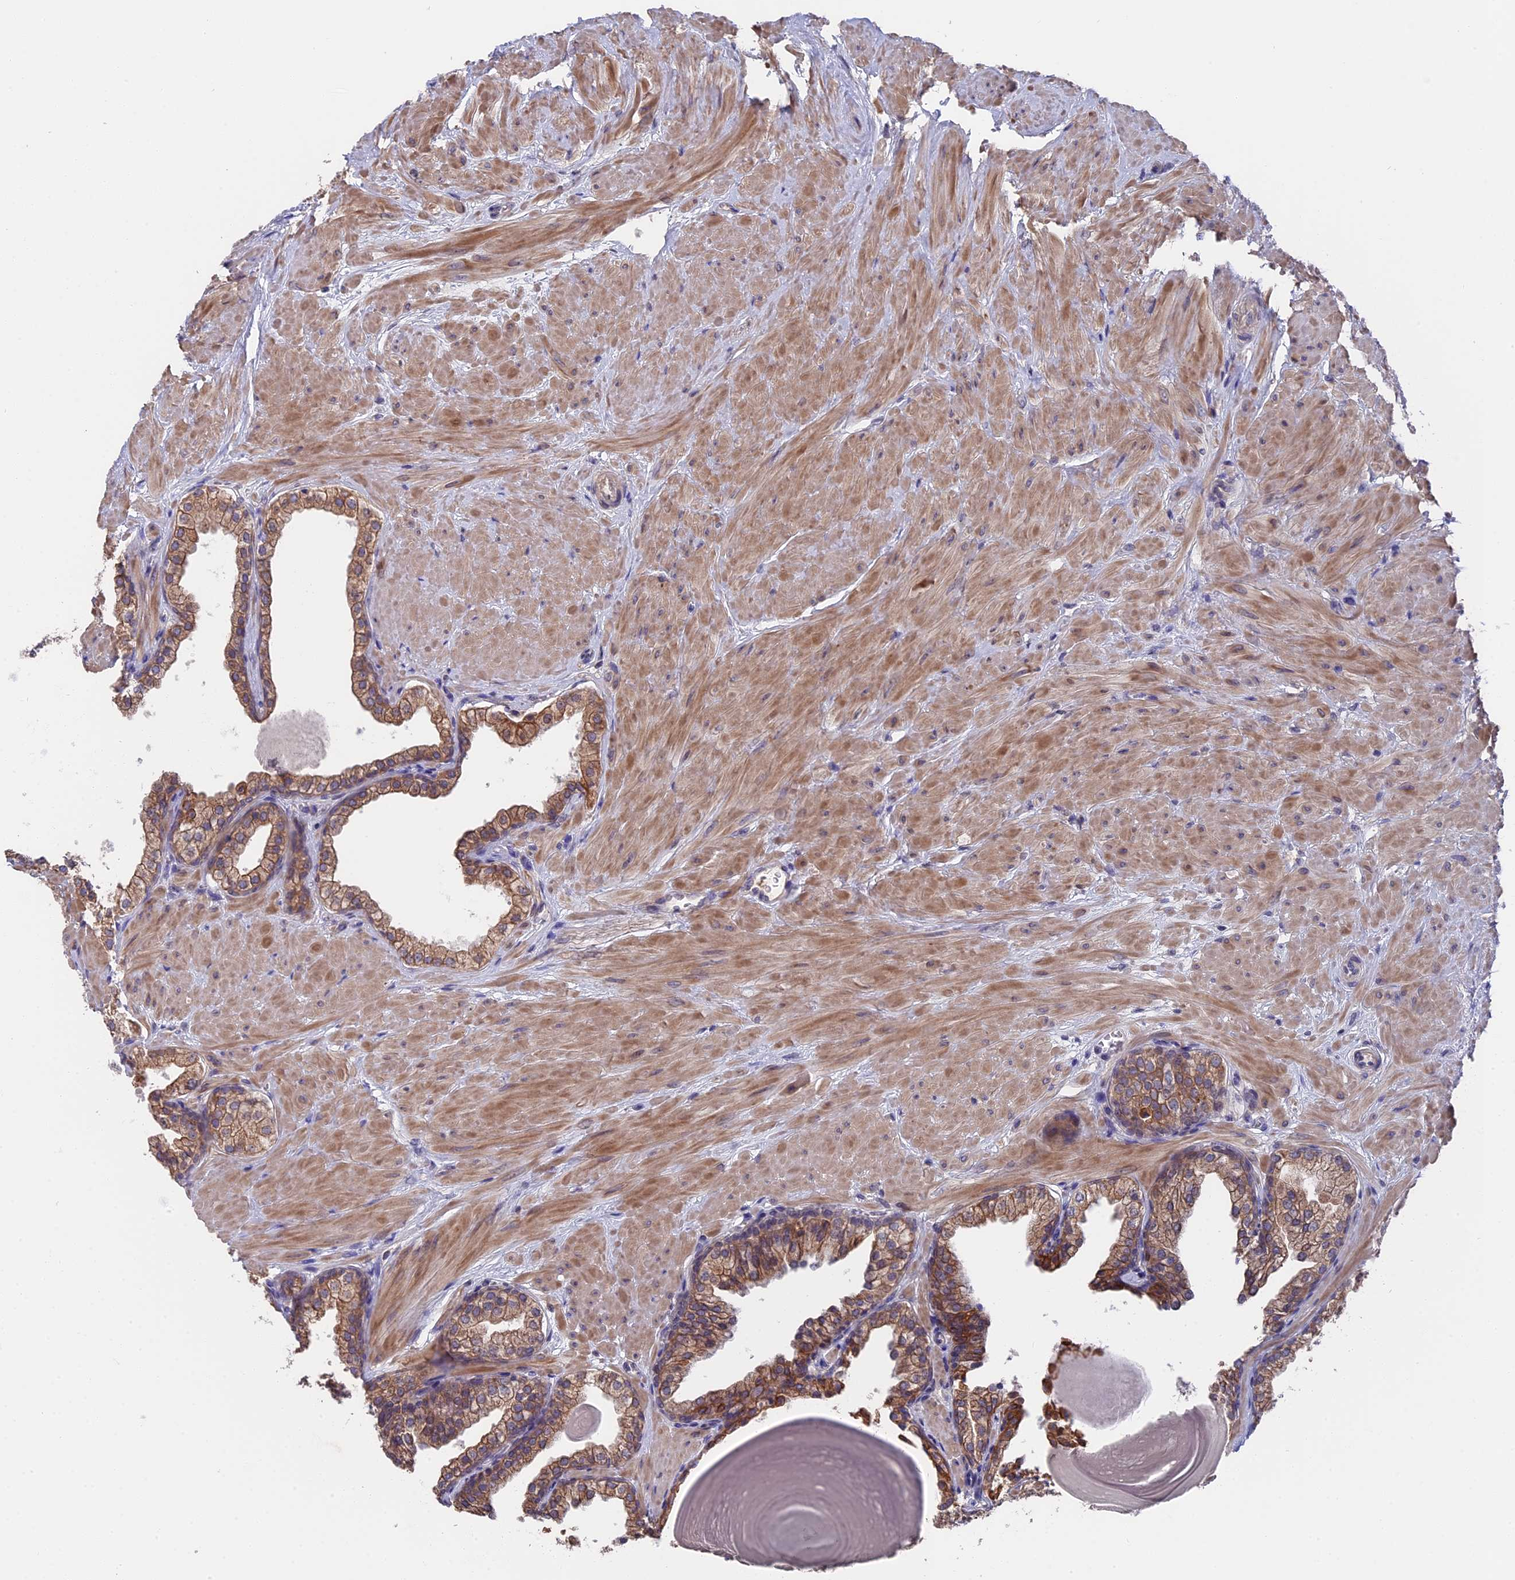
{"staining": {"intensity": "moderate", "quantity": ">75%", "location": "cytoplasmic/membranous"}, "tissue": "prostate", "cell_type": "Glandular cells", "image_type": "normal", "snomed": [{"axis": "morphology", "description": "Normal tissue, NOS"}, {"axis": "topography", "description": "Prostate"}], "caption": "A micrograph showing moderate cytoplasmic/membranous staining in about >75% of glandular cells in normal prostate, as visualized by brown immunohistochemical staining.", "gene": "ZCCHC2", "patient": {"sex": "male", "age": 48}}